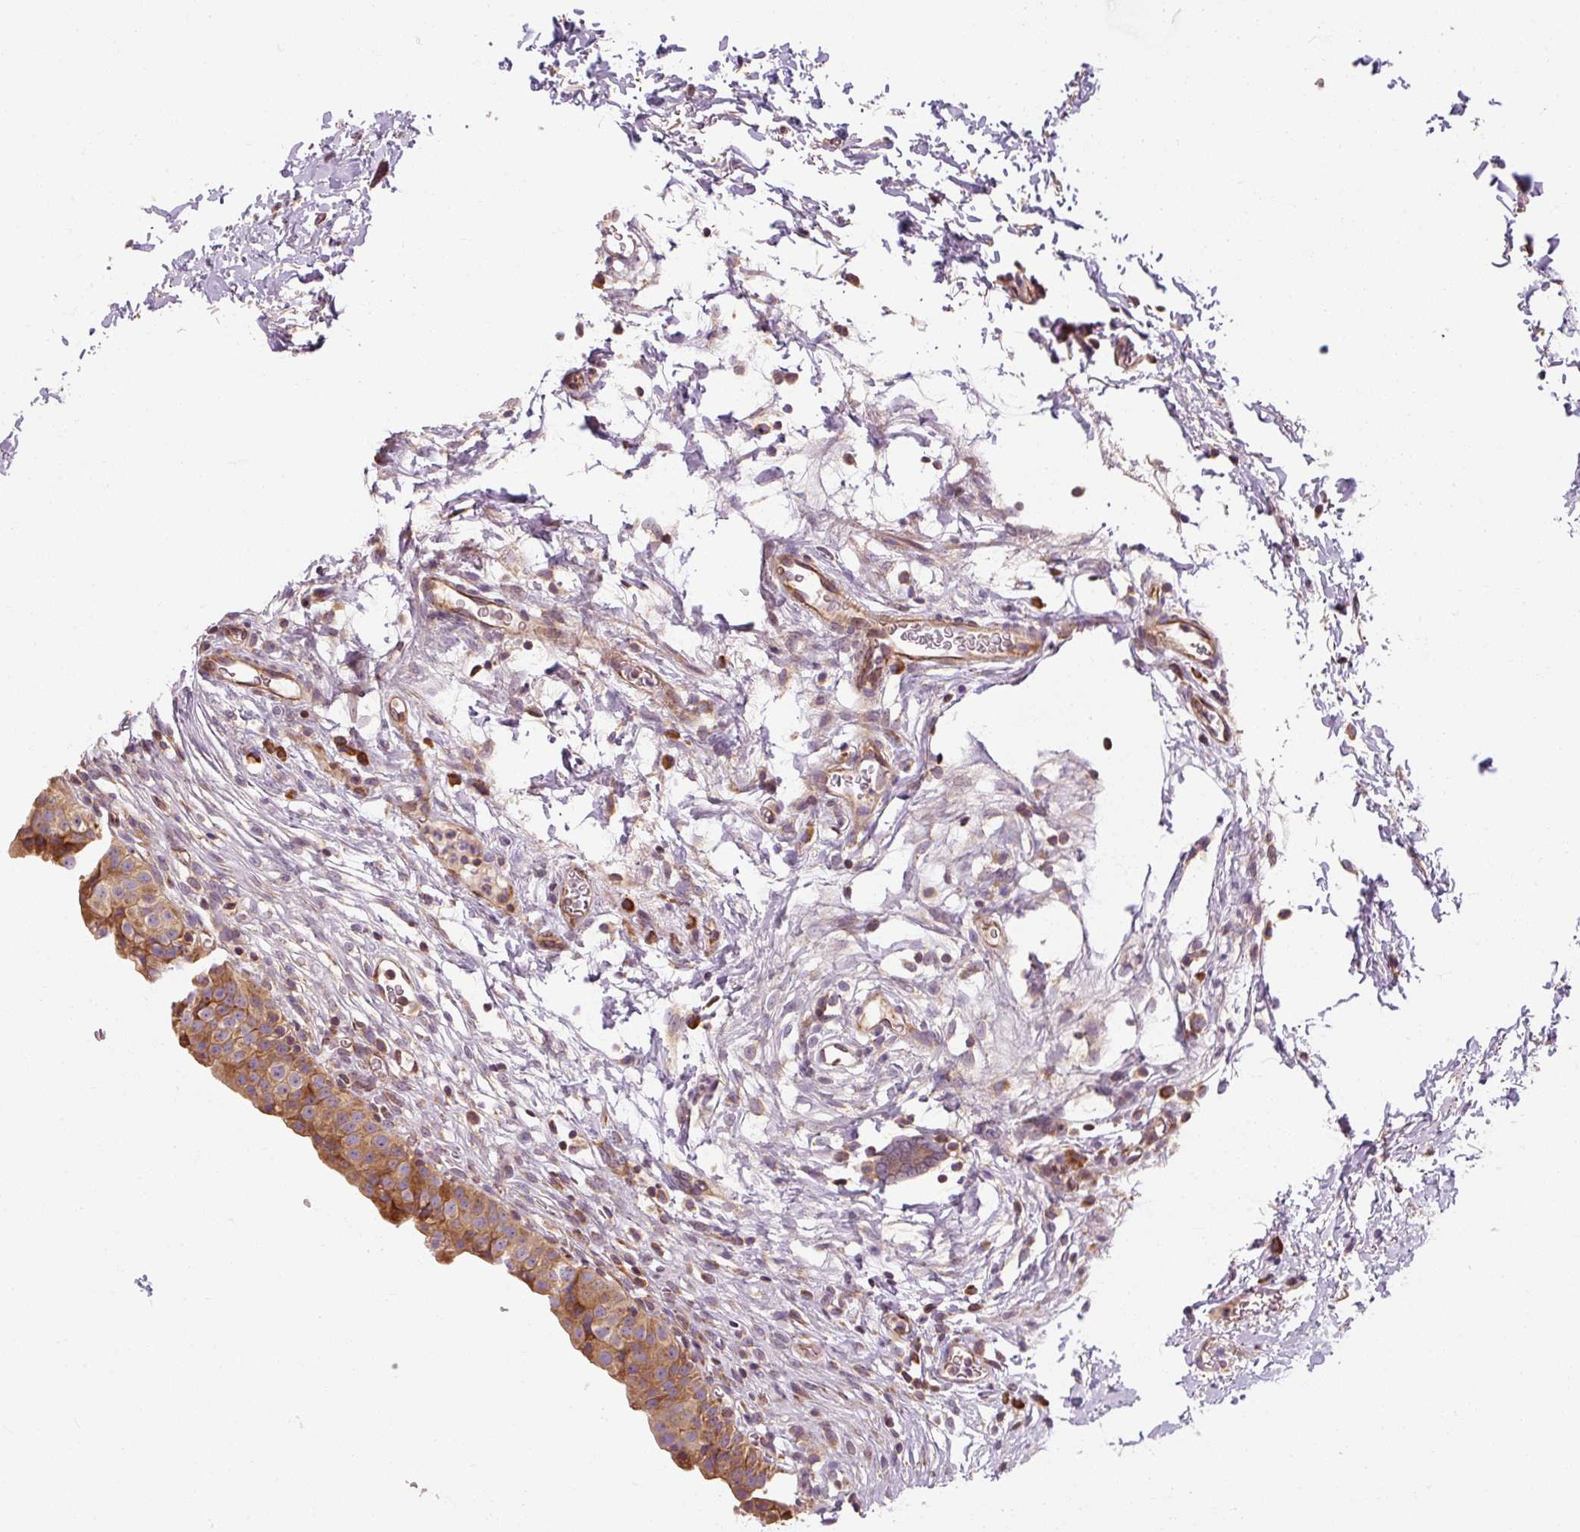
{"staining": {"intensity": "moderate", "quantity": "25%-75%", "location": "cytoplasmic/membranous"}, "tissue": "urinary bladder", "cell_type": "Urothelial cells", "image_type": "normal", "snomed": [{"axis": "morphology", "description": "Normal tissue, NOS"}, {"axis": "topography", "description": "Urinary bladder"}, {"axis": "topography", "description": "Peripheral nerve tissue"}], "caption": "IHC micrograph of benign urinary bladder stained for a protein (brown), which exhibits medium levels of moderate cytoplasmic/membranous positivity in approximately 25%-75% of urothelial cells.", "gene": "PRSS48", "patient": {"sex": "male", "age": 55}}